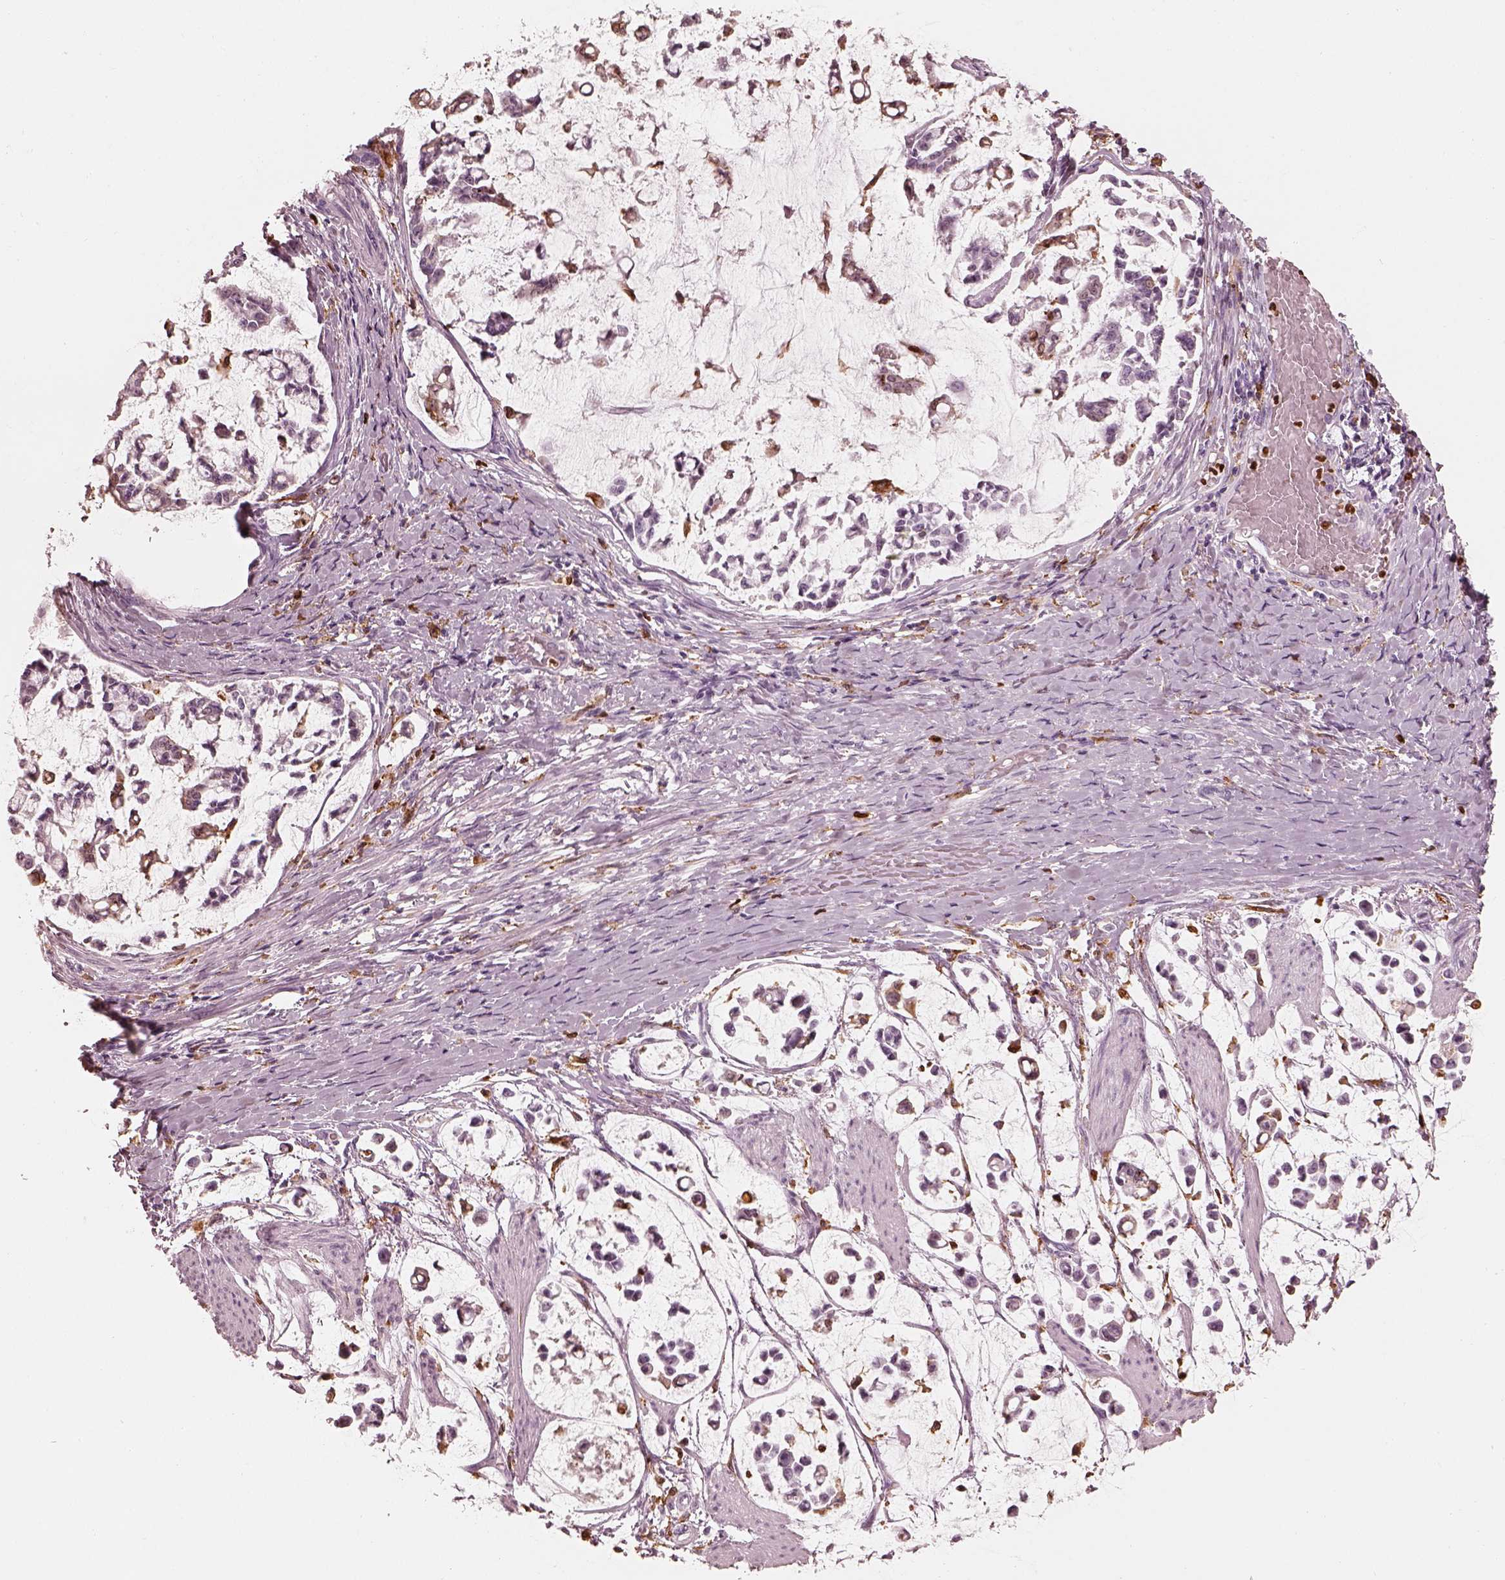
{"staining": {"intensity": "negative", "quantity": "none", "location": "none"}, "tissue": "stomach cancer", "cell_type": "Tumor cells", "image_type": "cancer", "snomed": [{"axis": "morphology", "description": "Adenocarcinoma, NOS"}, {"axis": "topography", "description": "Stomach"}], "caption": "Photomicrograph shows no protein staining in tumor cells of stomach cancer tissue.", "gene": "ALOX5", "patient": {"sex": "male", "age": 82}}